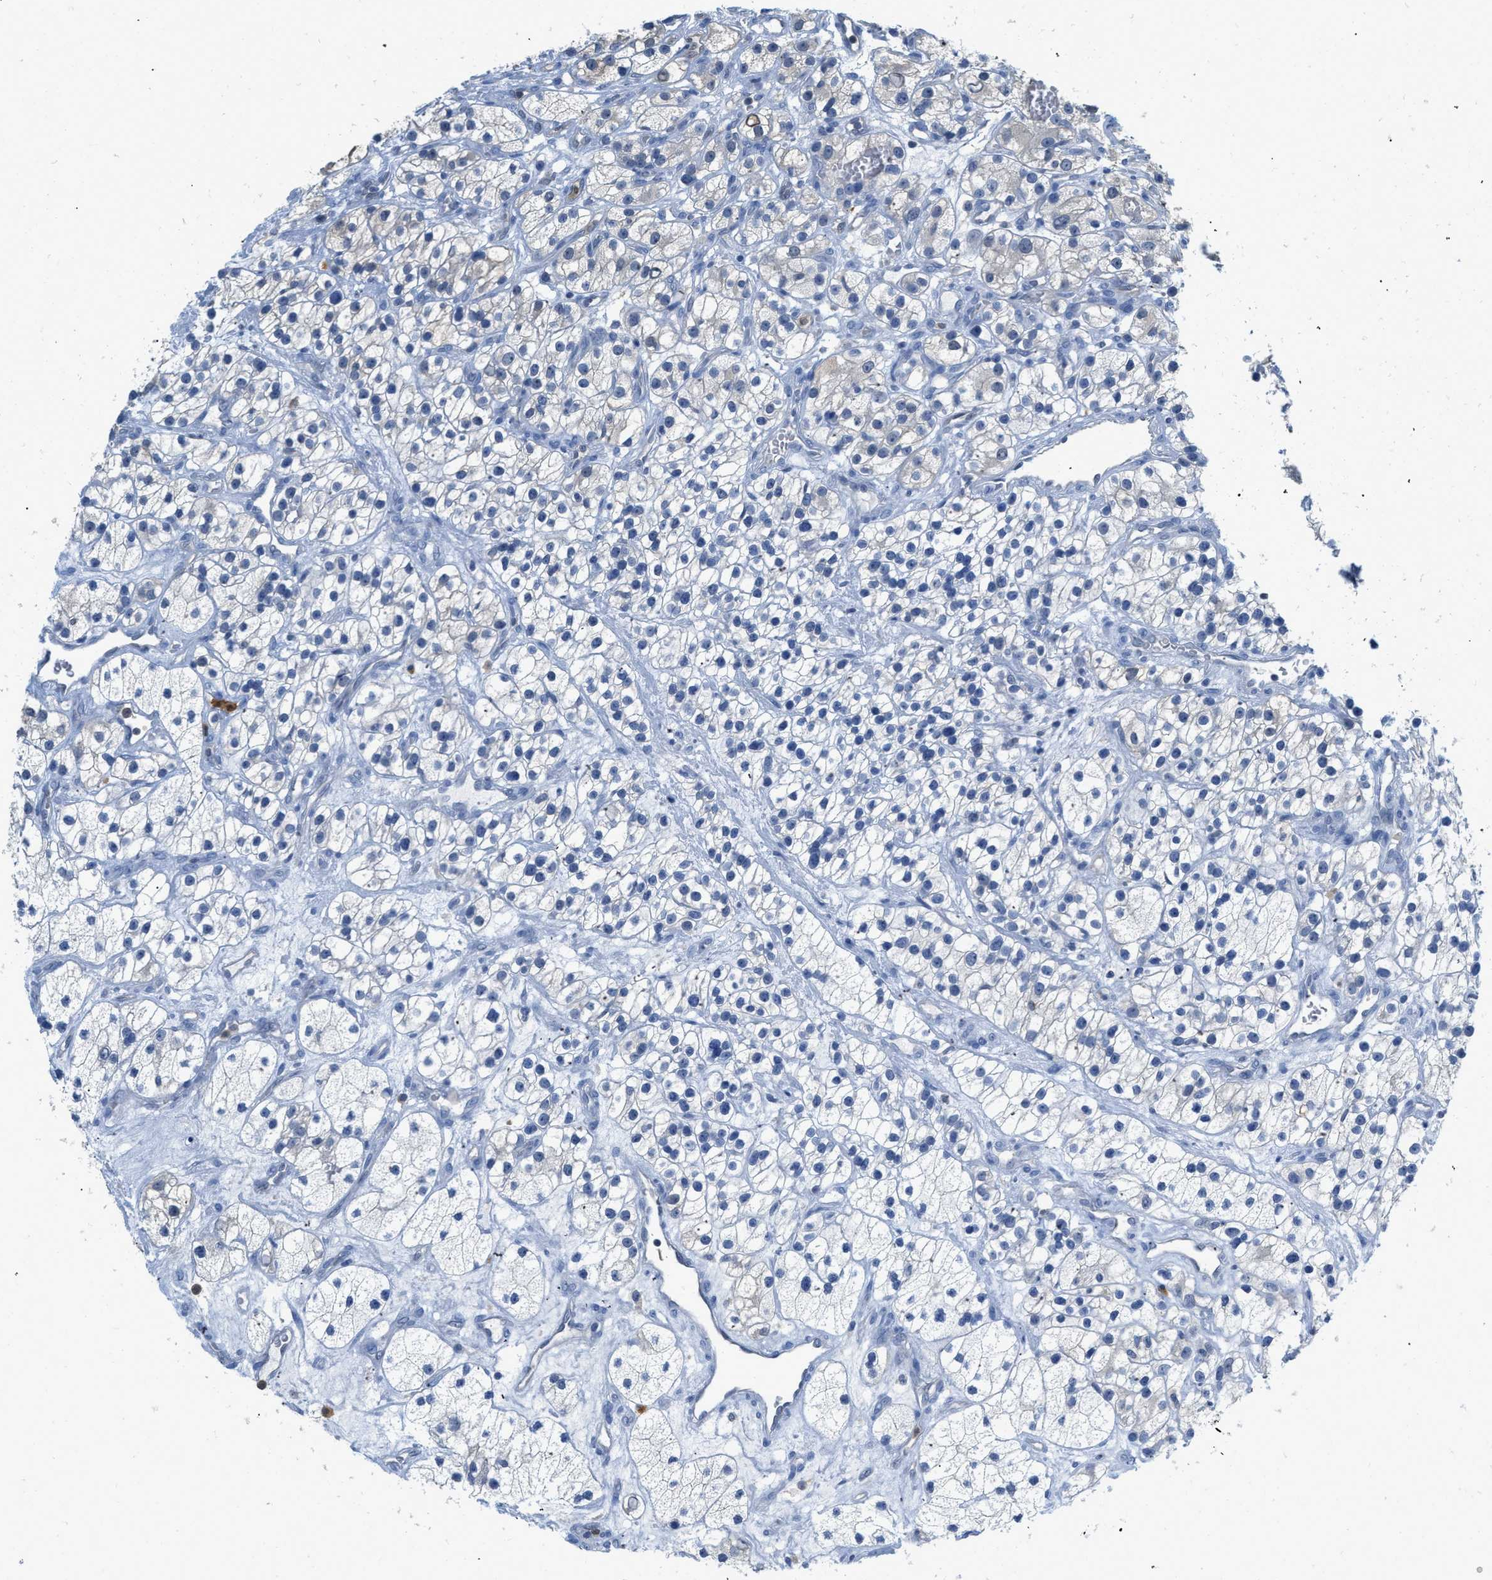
{"staining": {"intensity": "negative", "quantity": "none", "location": "none"}, "tissue": "renal cancer", "cell_type": "Tumor cells", "image_type": "cancer", "snomed": [{"axis": "morphology", "description": "Adenocarcinoma, NOS"}, {"axis": "topography", "description": "Kidney"}], "caption": "Protein analysis of renal cancer demonstrates no significant positivity in tumor cells. (Stains: DAB (3,3'-diaminobenzidine) IHC with hematoxylin counter stain, Microscopy: brightfield microscopy at high magnification).", "gene": "SERPINB1", "patient": {"sex": "female", "age": 57}}